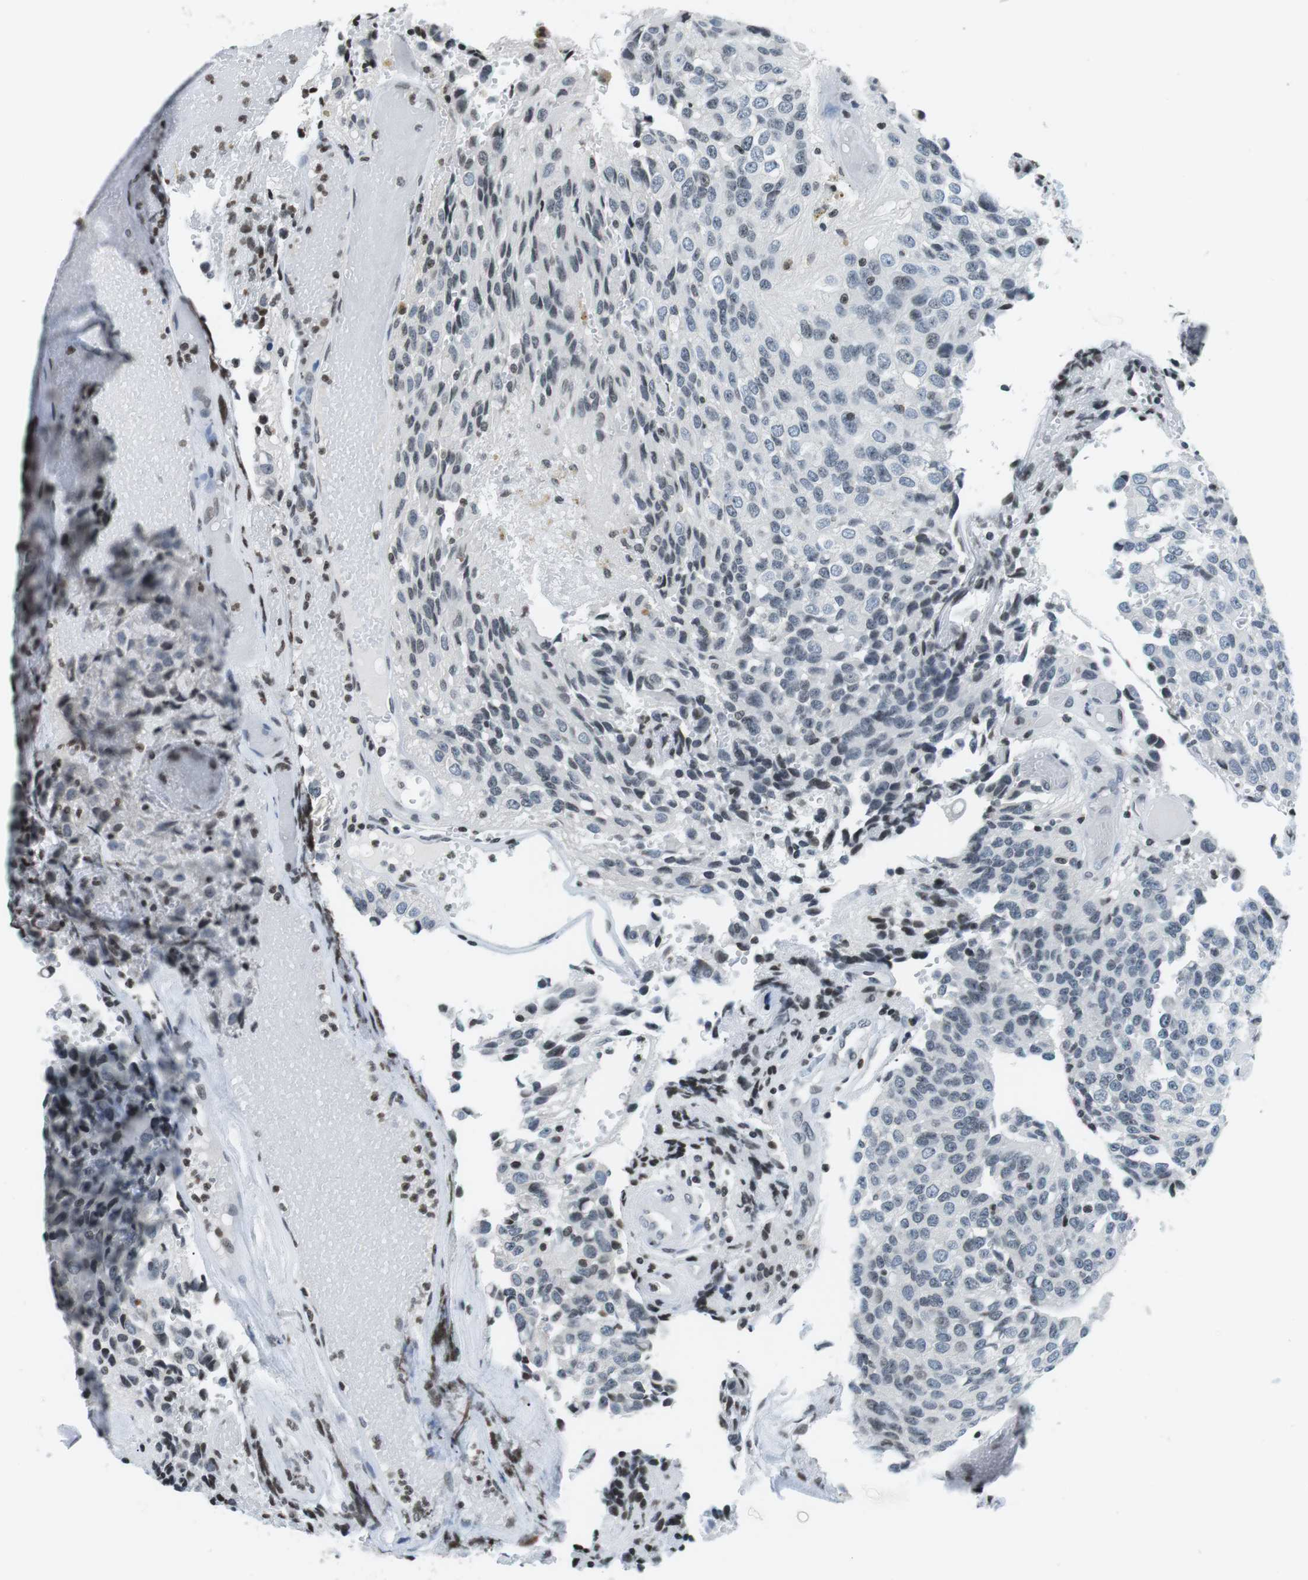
{"staining": {"intensity": "weak", "quantity": "<25%", "location": "nuclear"}, "tissue": "glioma", "cell_type": "Tumor cells", "image_type": "cancer", "snomed": [{"axis": "morphology", "description": "Glioma, malignant, High grade"}, {"axis": "topography", "description": "Brain"}], "caption": "High power microscopy histopathology image of an immunohistochemistry photomicrograph of malignant high-grade glioma, revealing no significant positivity in tumor cells.", "gene": "E2F2", "patient": {"sex": "male", "age": 32}}